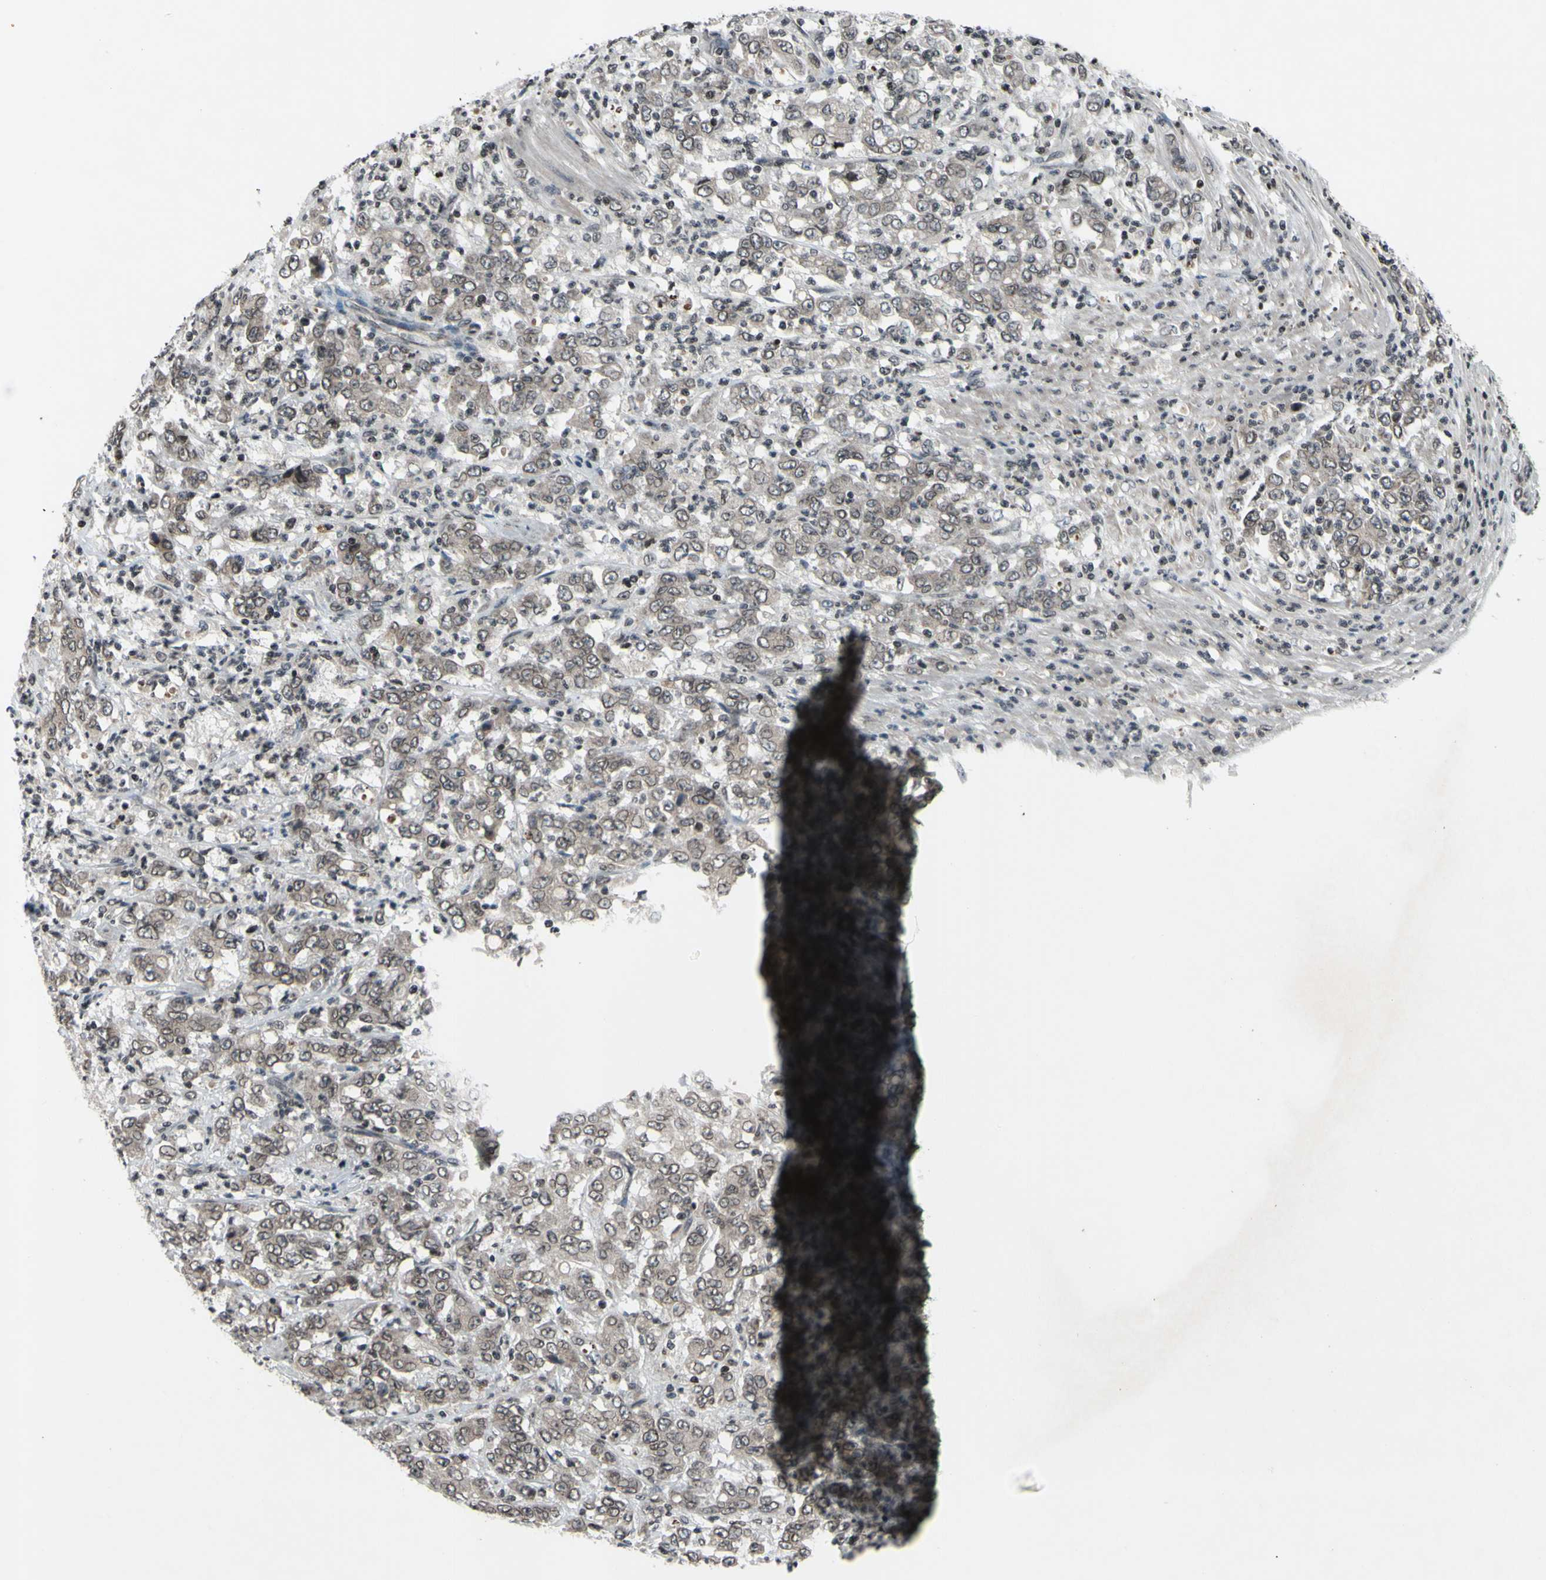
{"staining": {"intensity": "weak", "quantity": "25%-75%", "location": "cytoplasmic/membranous,nuclear"}, "tissue": "stomach cancer", "cell_type": "Tumor cells", "image_type": "cancer", "snomed": [{"axis": "morphology", "description": "Adenocarcinoma, NOS"}, {"axis": "topography", "description": "Stomach, lower"}], "caption": "Immunohistochemistry of human stomach adenocarcinoma reveals low levels of weak cytoplasmic/membranous and nuclear positivity in about 25%-75% of tumor cells.", "gene": "XPO1", "patient": {"sex": "female", "age": 71}}